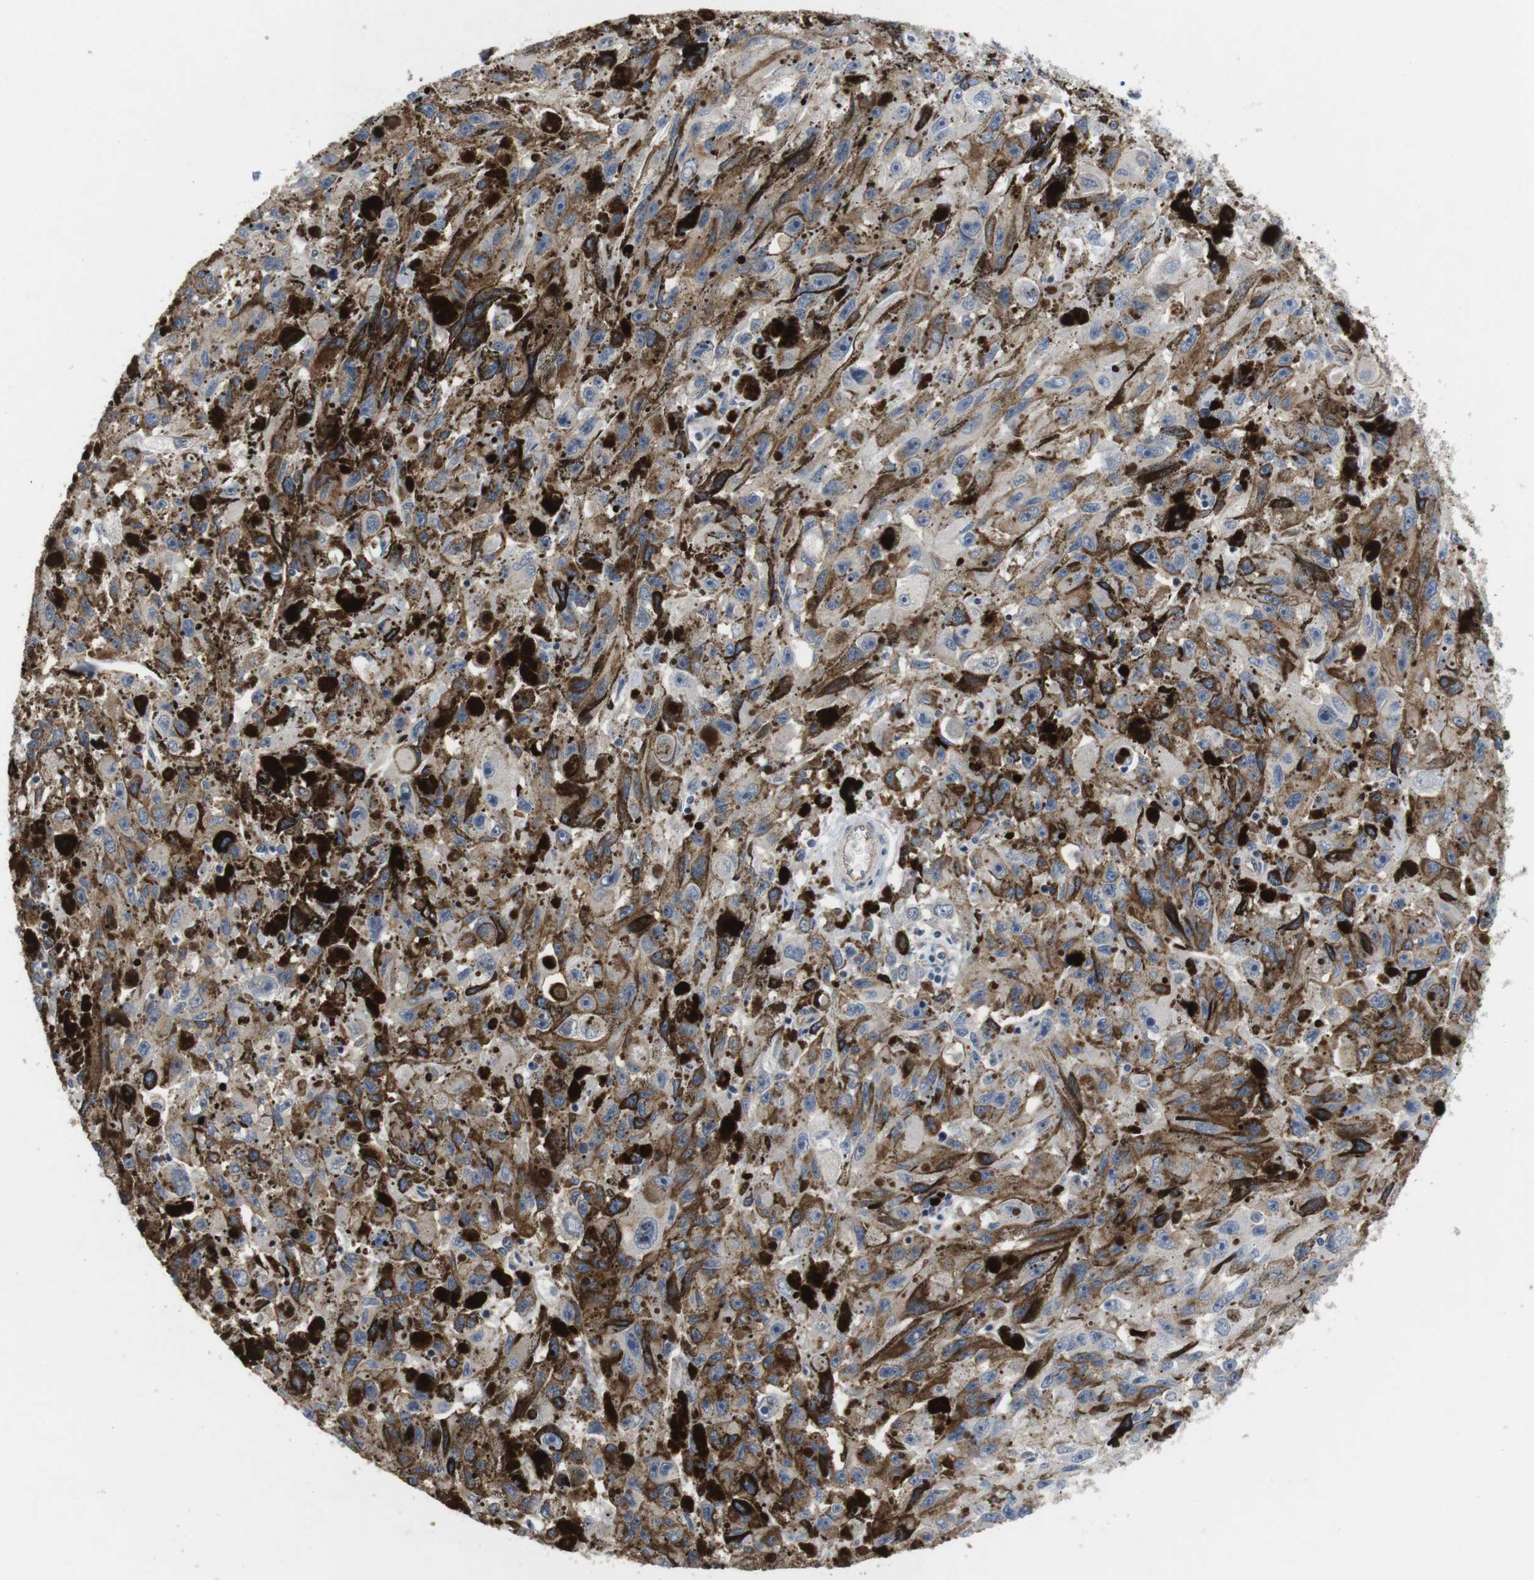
{"staining": {"intensity": "negative", "quantity": "none", "location": "none"}, "tissue": "melanoma", "cell_type": "Tumor cells", "image_type": "cancer", "snomed": [{"axis": "morphology", "description": "Malignant melanoma, NOS"}, {"axis": "topography", "description": "Skin"}], "caption": "Tumor cells show no significant positivity in melanoma.", "gene": "NECTIN1", "patient": {"sex": "female", "age": 104}}